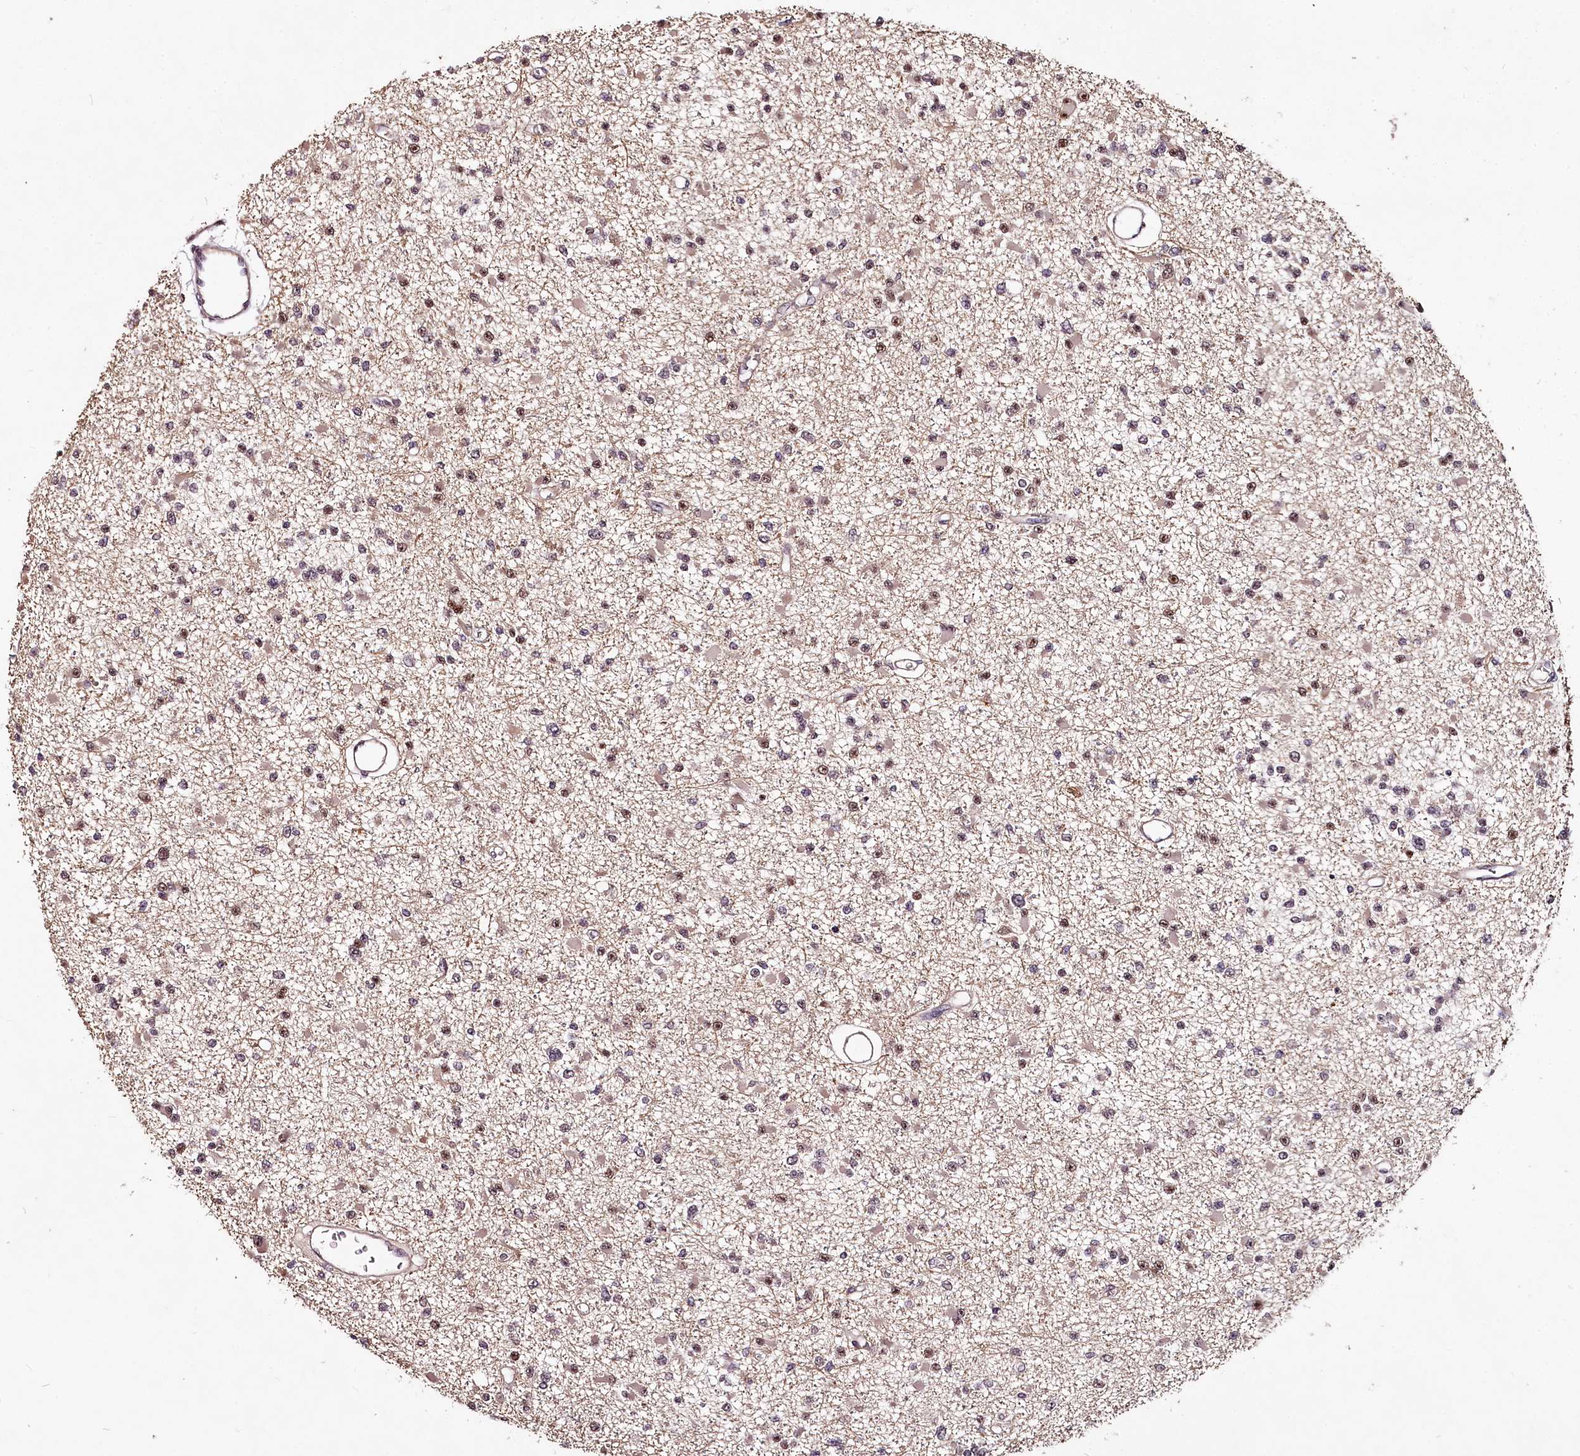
{"staining": {"intensity": "moderate", "quantity": "25%-75%", "location": "nuclear"}, "tissue": "glioma", "cell_type": "Tumor cells", "image_type": "cancer", "snomed": [{"axis": "morphology", "description": "Glioma, malignant, Low grade"}, {"axis": "topography", "description": "Brain"}], "caption": "This is an image of IHC staining of malignant glioma (low-grade), which shows moderate expression in the nuclear of tumor cells.", "gene": "MAML3", "patient": {"sex": "female", "age": 22}}